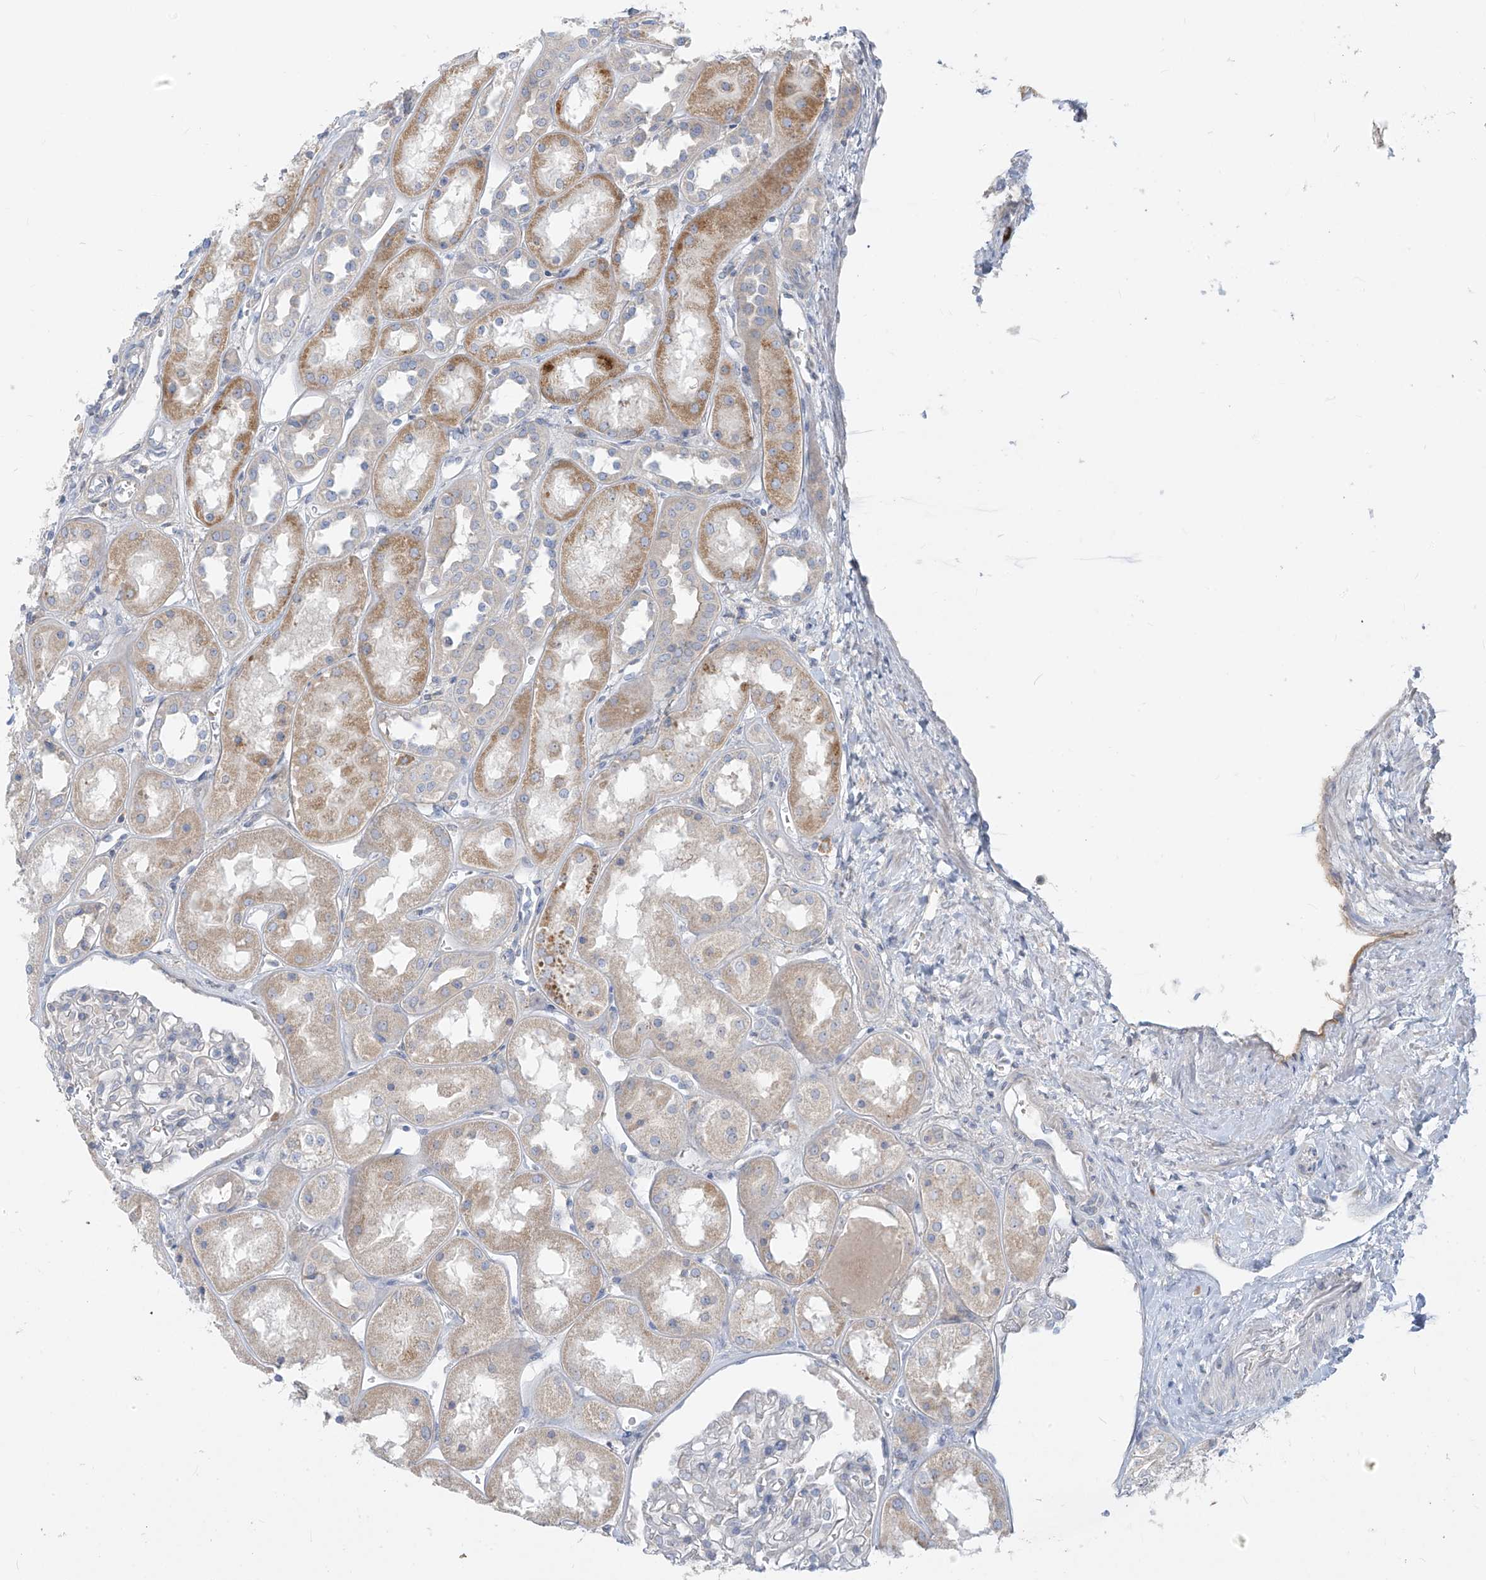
{"staining": {"intensity": "negative", "quantity": "none", "location": "none"}, "tissue": "kidney", "cell_type": "Cells in glomeruli", "image_type": "normal", "snomed": [{"axis": "morphology", "description": "Normal tissue, NOS"}, {"axis": "topography", "description": "Kidney"}], "caption": "IHC image of normal human kidney stained for a protein (brown), which exhibits no staining in cells in glomeruli.", "gene": "DGKQ", "patient": {"sex": "male", "age": 70}}